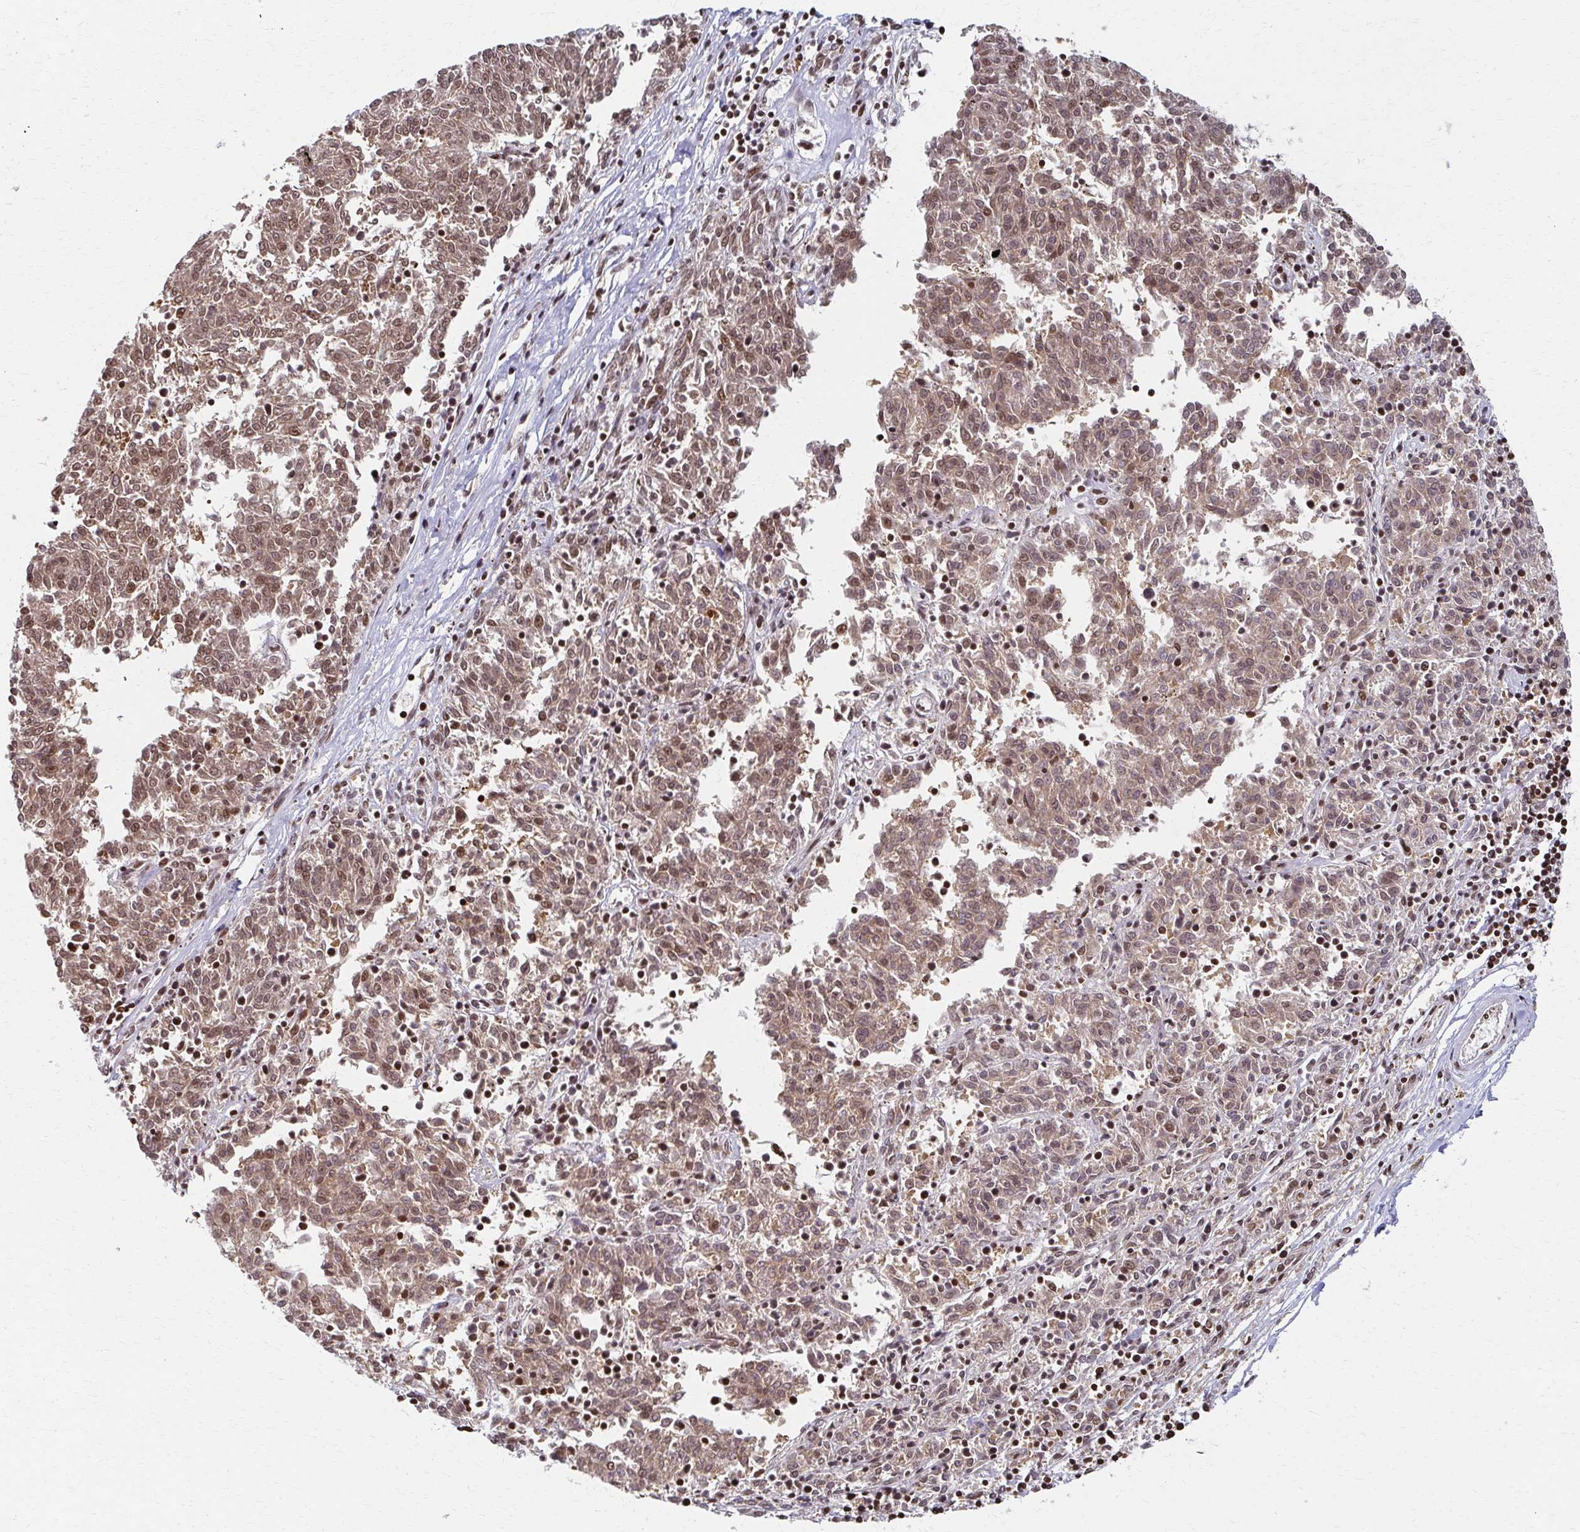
{"staining": {"intensity": "moderate", "quantity": ">75%", "location": "cytoplasmic/membranous,nuclear"}, "tissue": "melanoma", "cell_type": "Tumor cells", "image_type": "cancer", "snomed": [{"axis": "morphology", "description": "Malignant melanoma, NOS"}, {"axis": "topography", "description": "Skin"}], "caption": "A micrograph of melanoma stained for a protein exhibits moderate cytoplasmic/membranous and nuclear brown staining in tumor cells.", "gene": "PSMD7", "patient": {"sex": "female", "age": 72}}